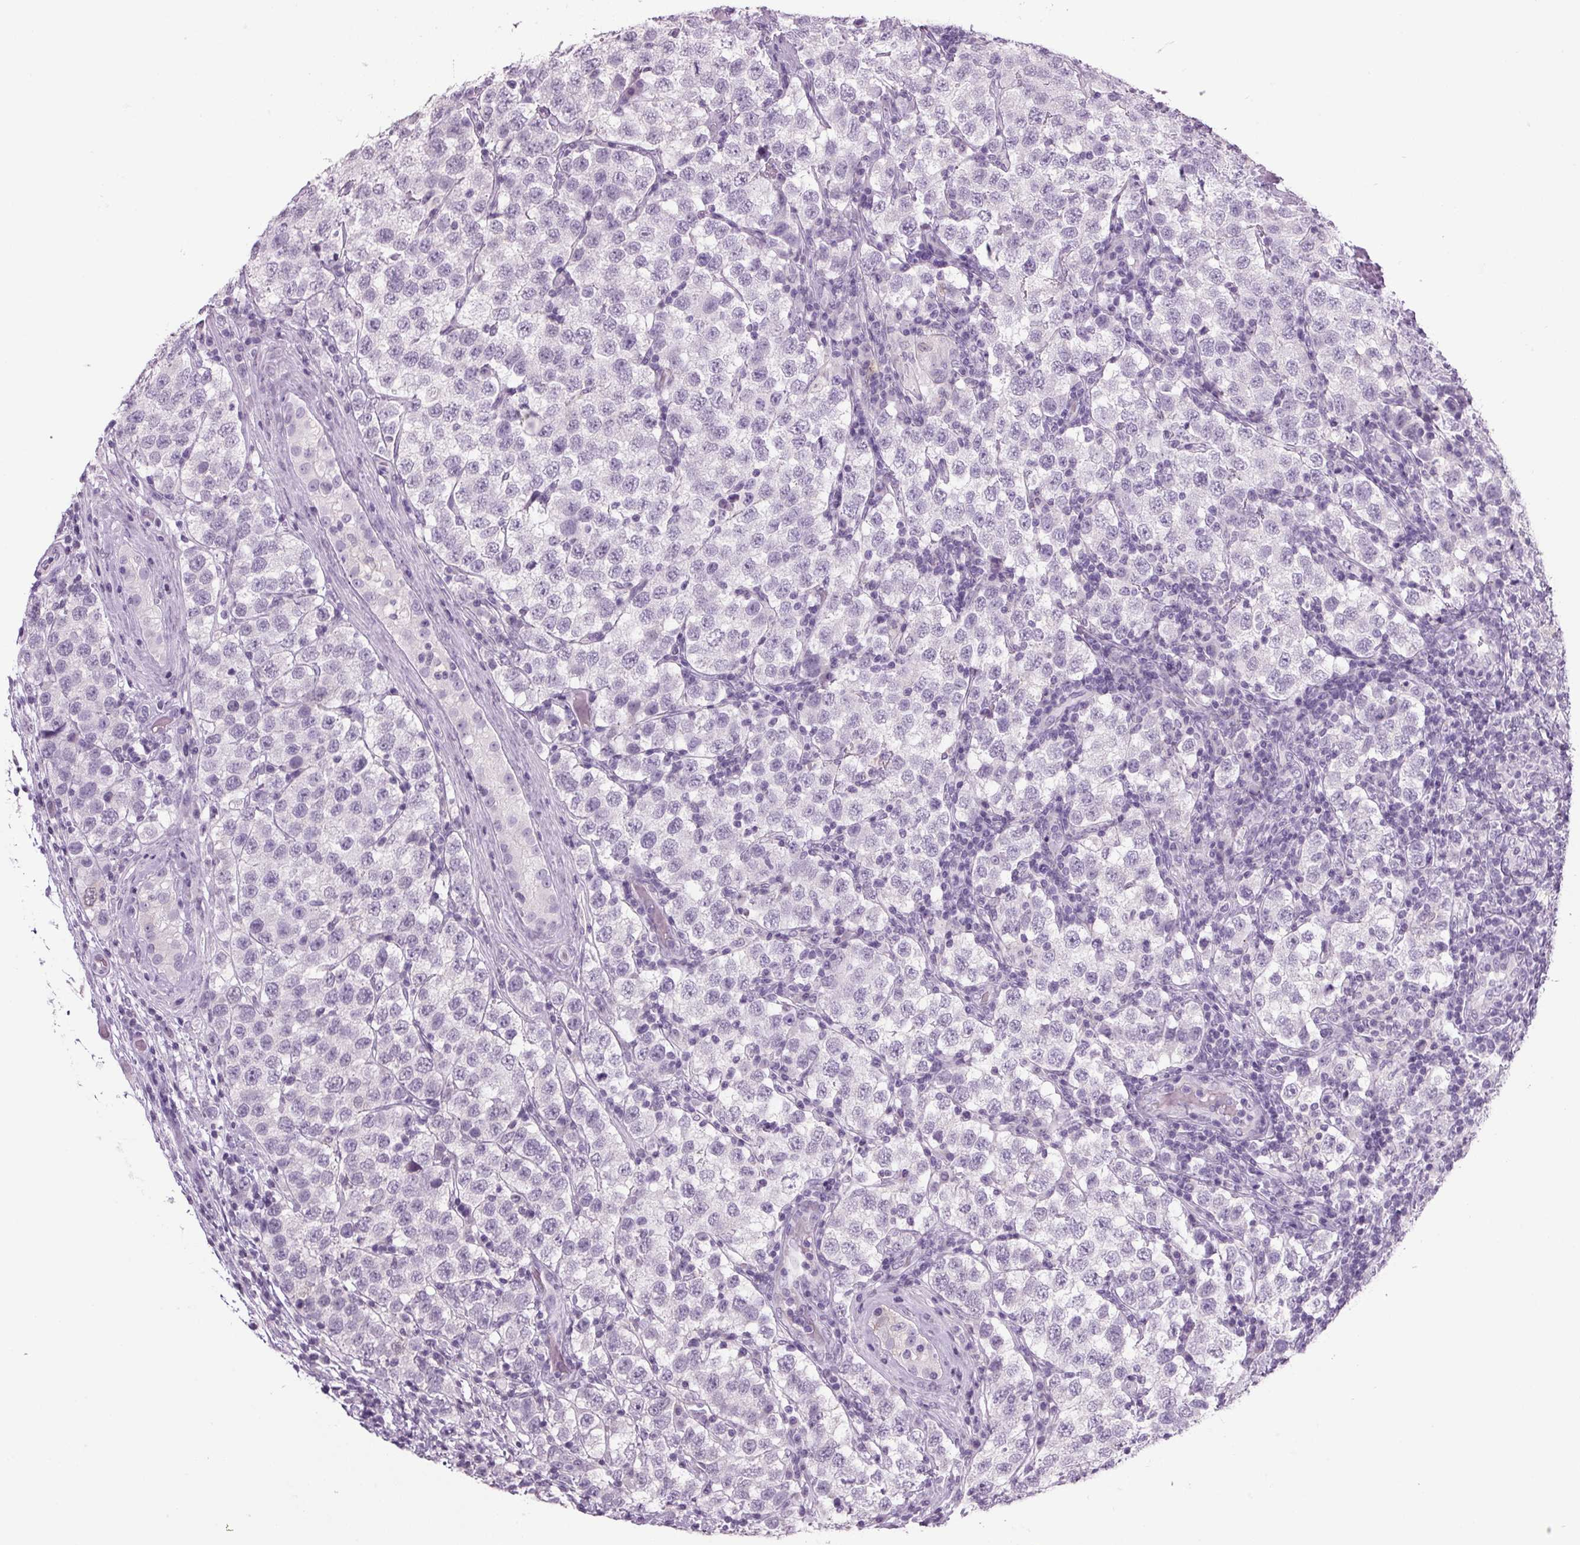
{"staining": {"intensity": "negative", "quantity": "none", "location": "none"}, "tissue": "testis cancer", "cell_type": "Tumor cells", "image_type": "cancer", "snomed": [{"axis": "morphology", "description": "Seminoma, NOS"}, {"axis": "topography", "description": "Testis"}], "caption": "Human testis cancer (seminoma) stained for a protein using IHC exhibits no staining in tumor cells.", "gene": "PPP1R1A", "patient": {"sex": "male", "age": 34}}